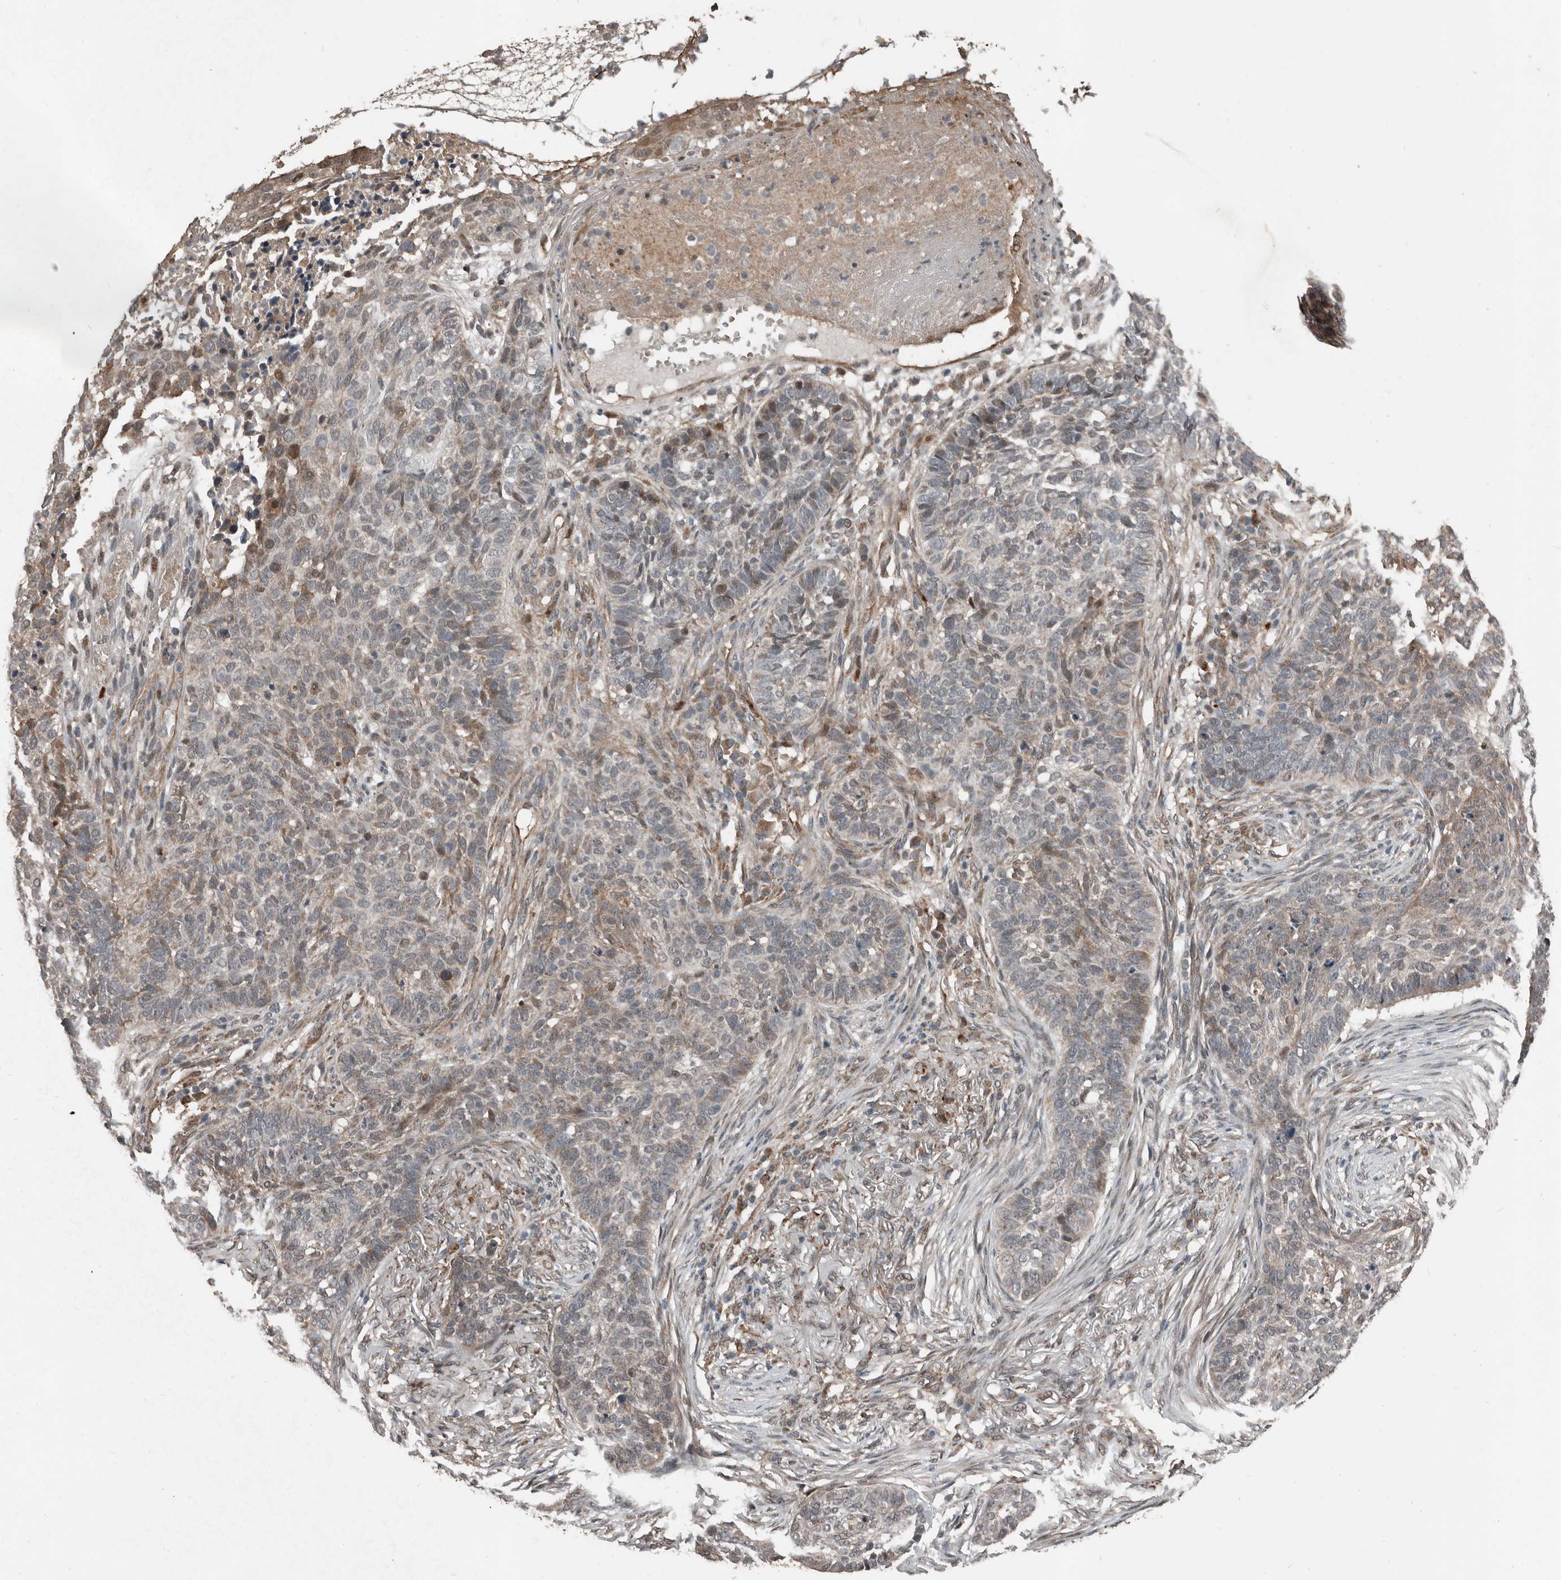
{"staining": {"intensity": "weak", "quantity": "25%-75%", "location": "cytoplasmic/membranous,nuclear"}, "tissue": "skin cancer", "cell_type": "Tumor cells", "image_type": "cancer", "snomed": [{"axis": "morphology", "description": "Basal cell carcinoma"}, {"axis": "topography", "description": "Skin"}], "caption": "This is an image of IHC staining of skin cancer, which shows weak expression in the cytoplasmic/membranous and nuclear of tumor cells.", "gene": "YOD1", "patient": {"sex": "male", "age": 85}}